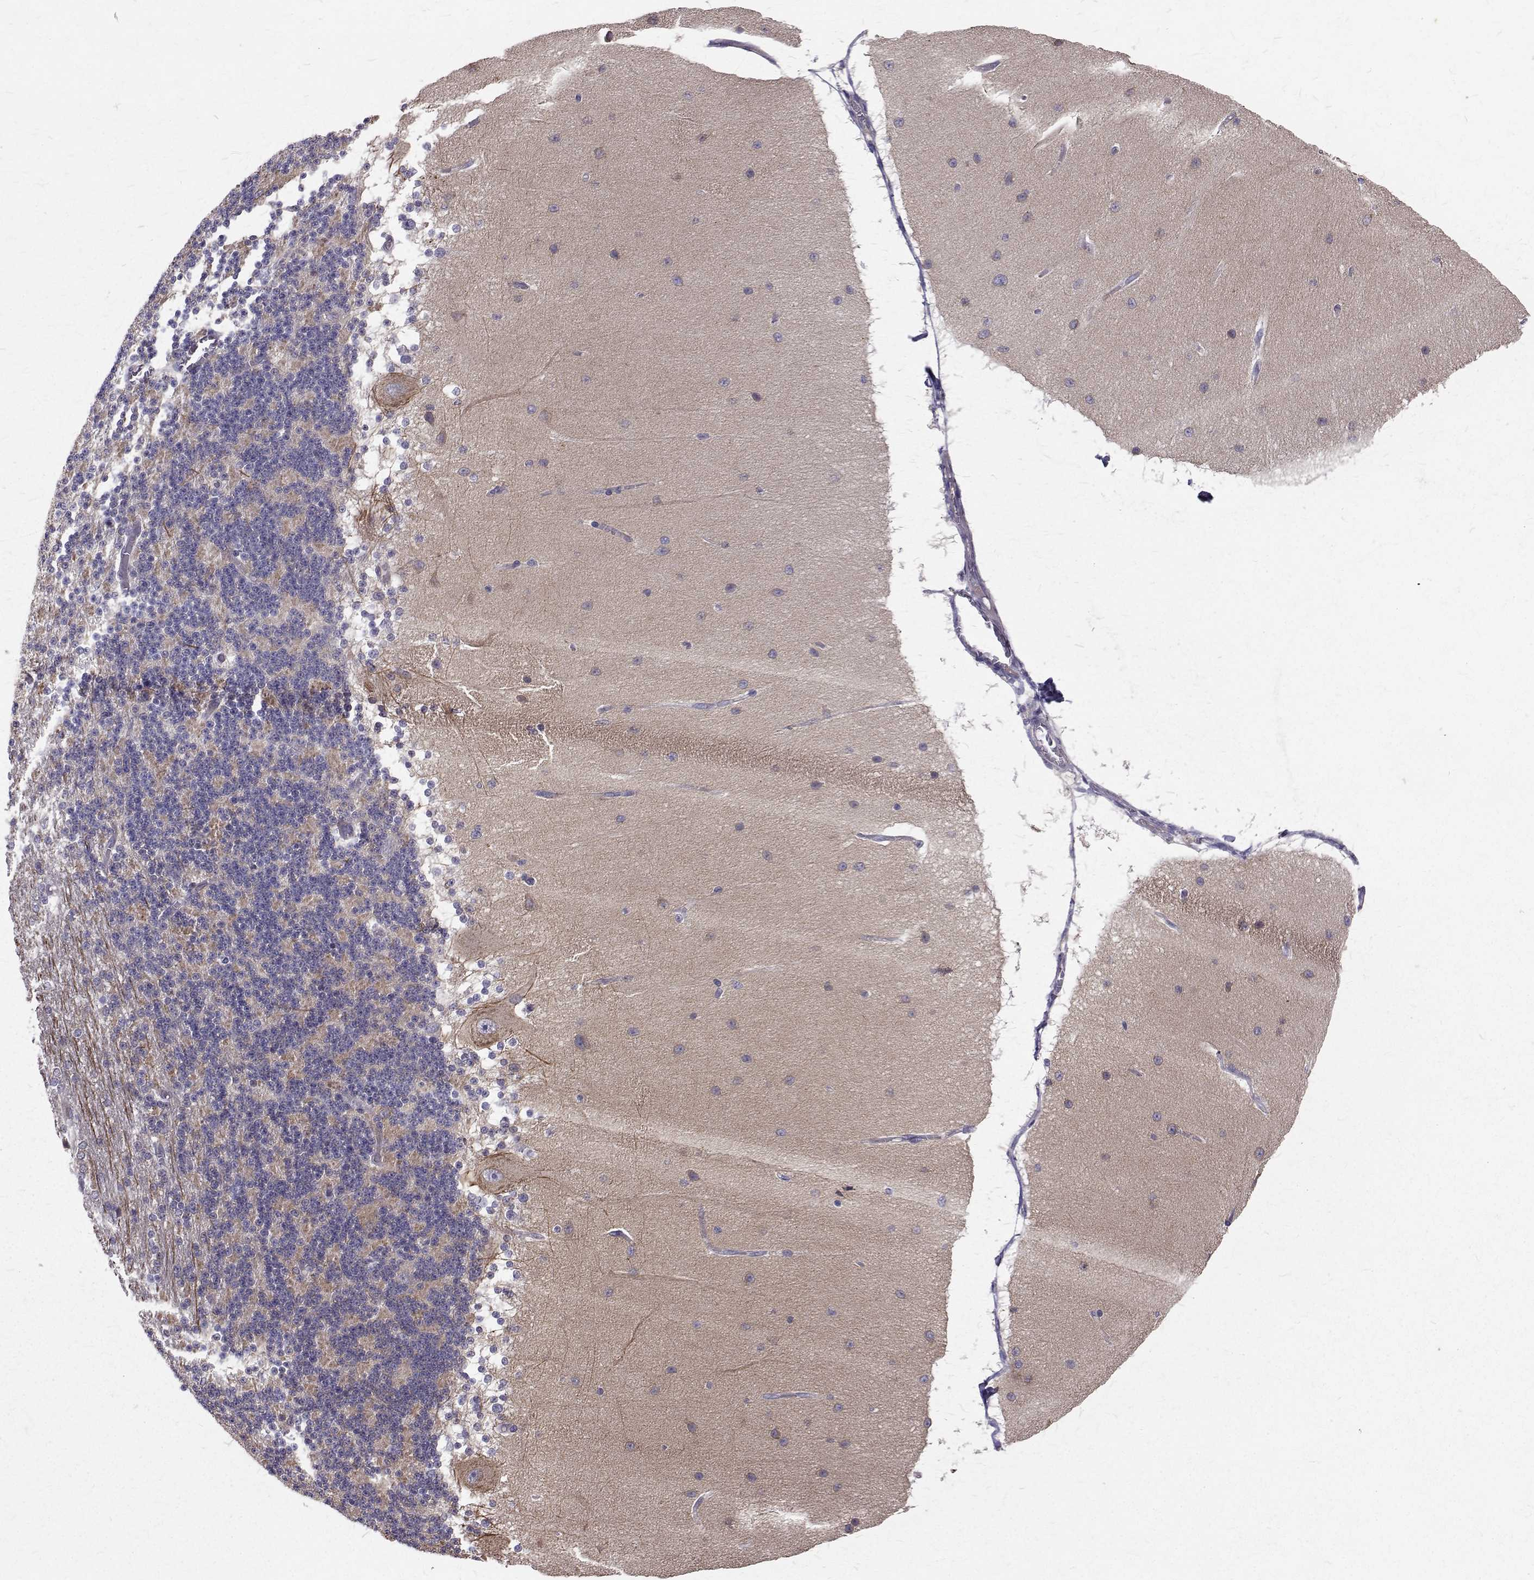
{"staining": {"intensity": "weak", "quantity": "25%-75%", "location": "cytoplasmic/membranous"}, "tissue": "cerebellum", "cell_type": "Cells in granular layer", "image_type": "normal", "snomed": [{"axis": "morphology", "description": "Normal tissue, NOS"}, {"axis": "topography", "description": "Cerebellum"}], "caption": "A low amount of weak cytoplasmic/membranous expression is identified in about 25%-75% of cells in granular layer in benign cerebellum.", "gene": "ARFGAP1", "patient": {"sex": "female", "age": 54}}